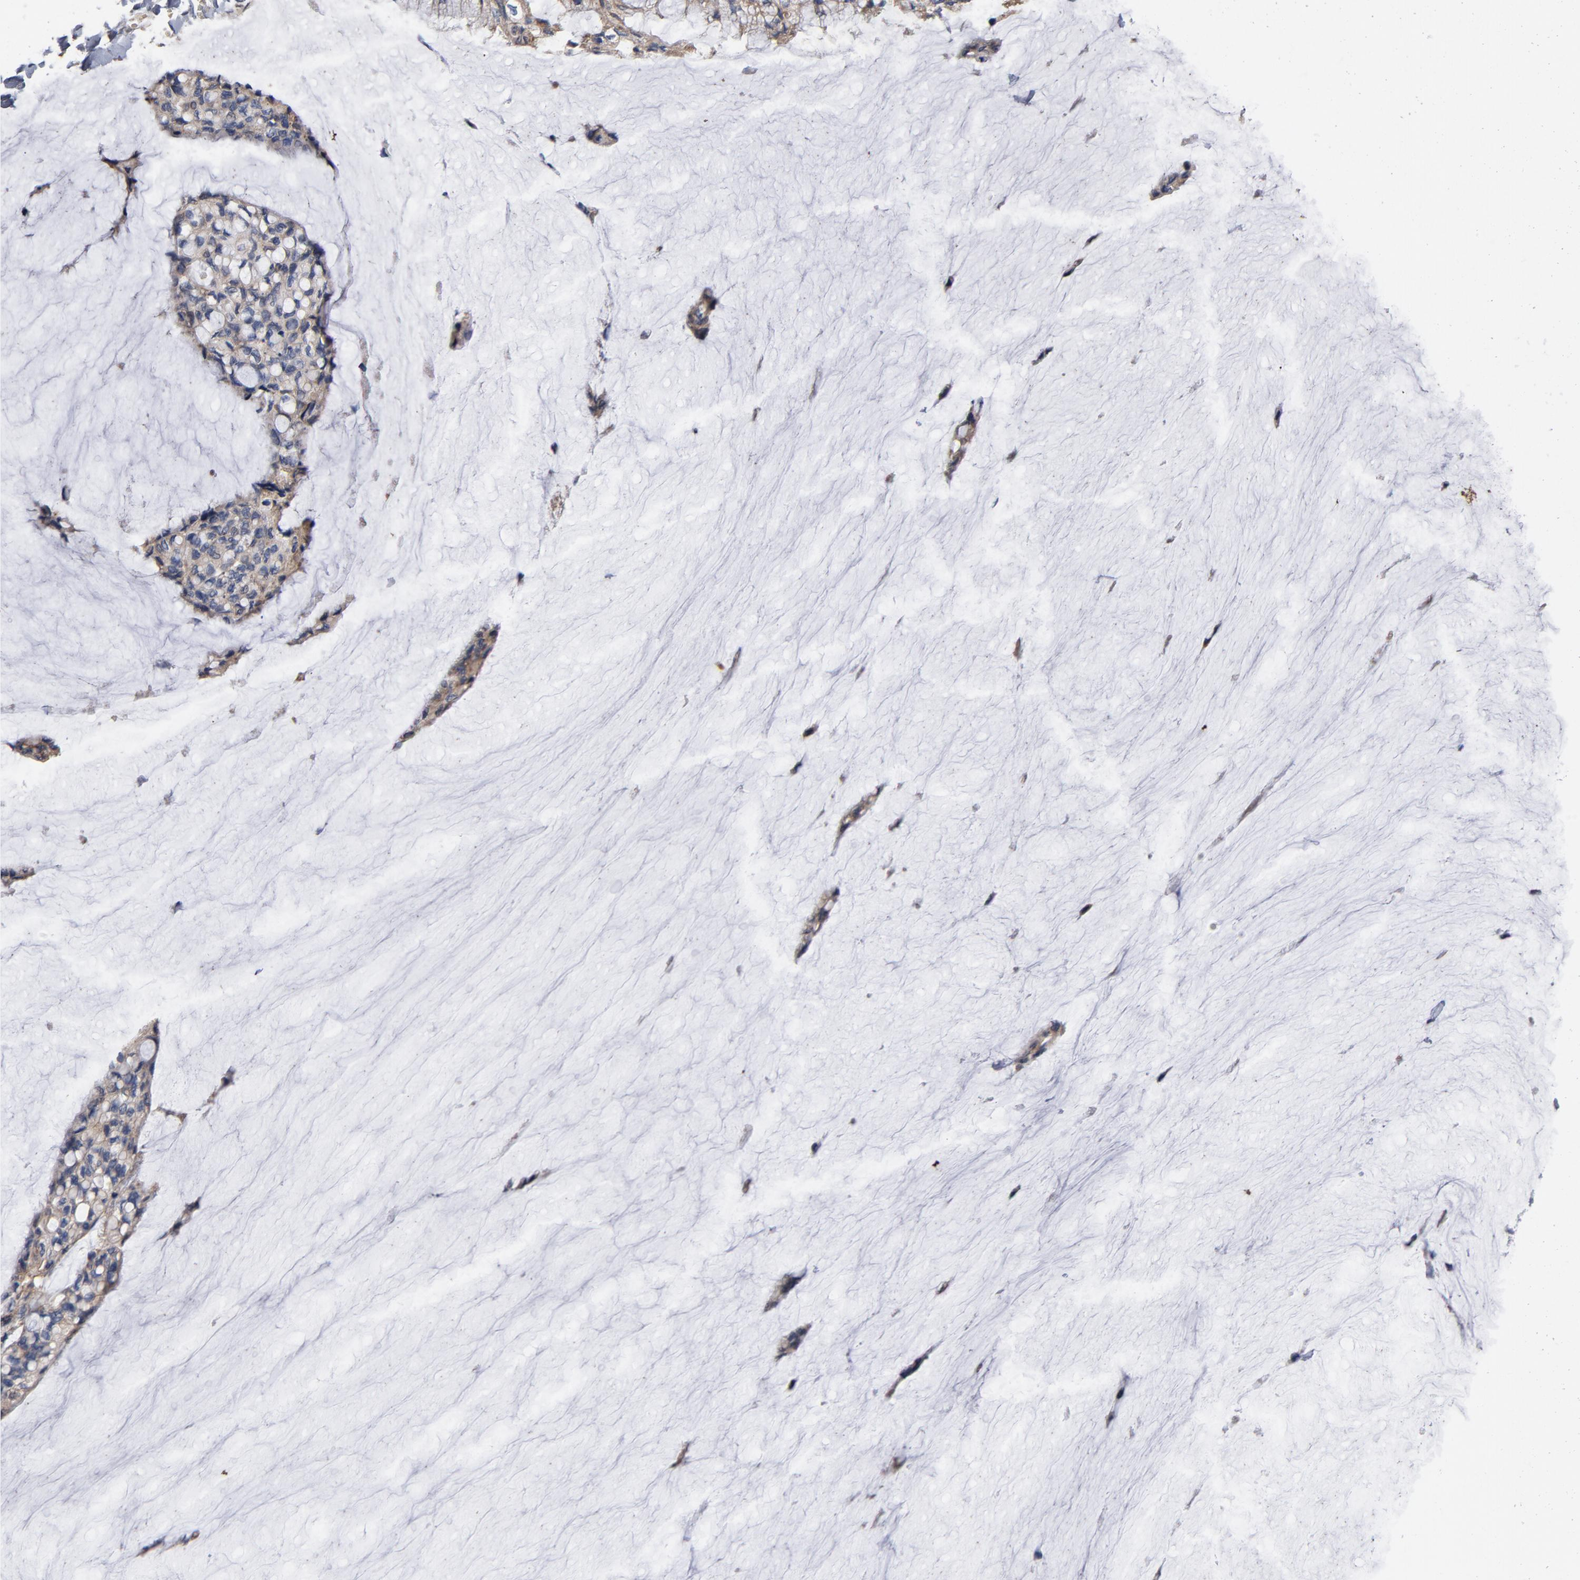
{"staining": {"intensity": "weak", "quantity": ">75%", "location": "cytoplasmic/membranous"}, "tissue": "ovarian cancer", "cell_type": "Tumor cells", "image_type": "cancer", "snomed": [{"axis": "morphology", "description": "Cystadenocarcinoma, mucinous, NOS"}, {"axis": "topography", "description": "Ovary"}], "caption": "Ovarian cancer (mucinous cystadenocarcinoma) stained for a protein reveals weak cytoplasmic/membranous positivity in tumor cells. (IHC, brightfield microscopy, high magnification).", "gene": "CCDC134", "patient": {"sex": "female", "age": 39}}